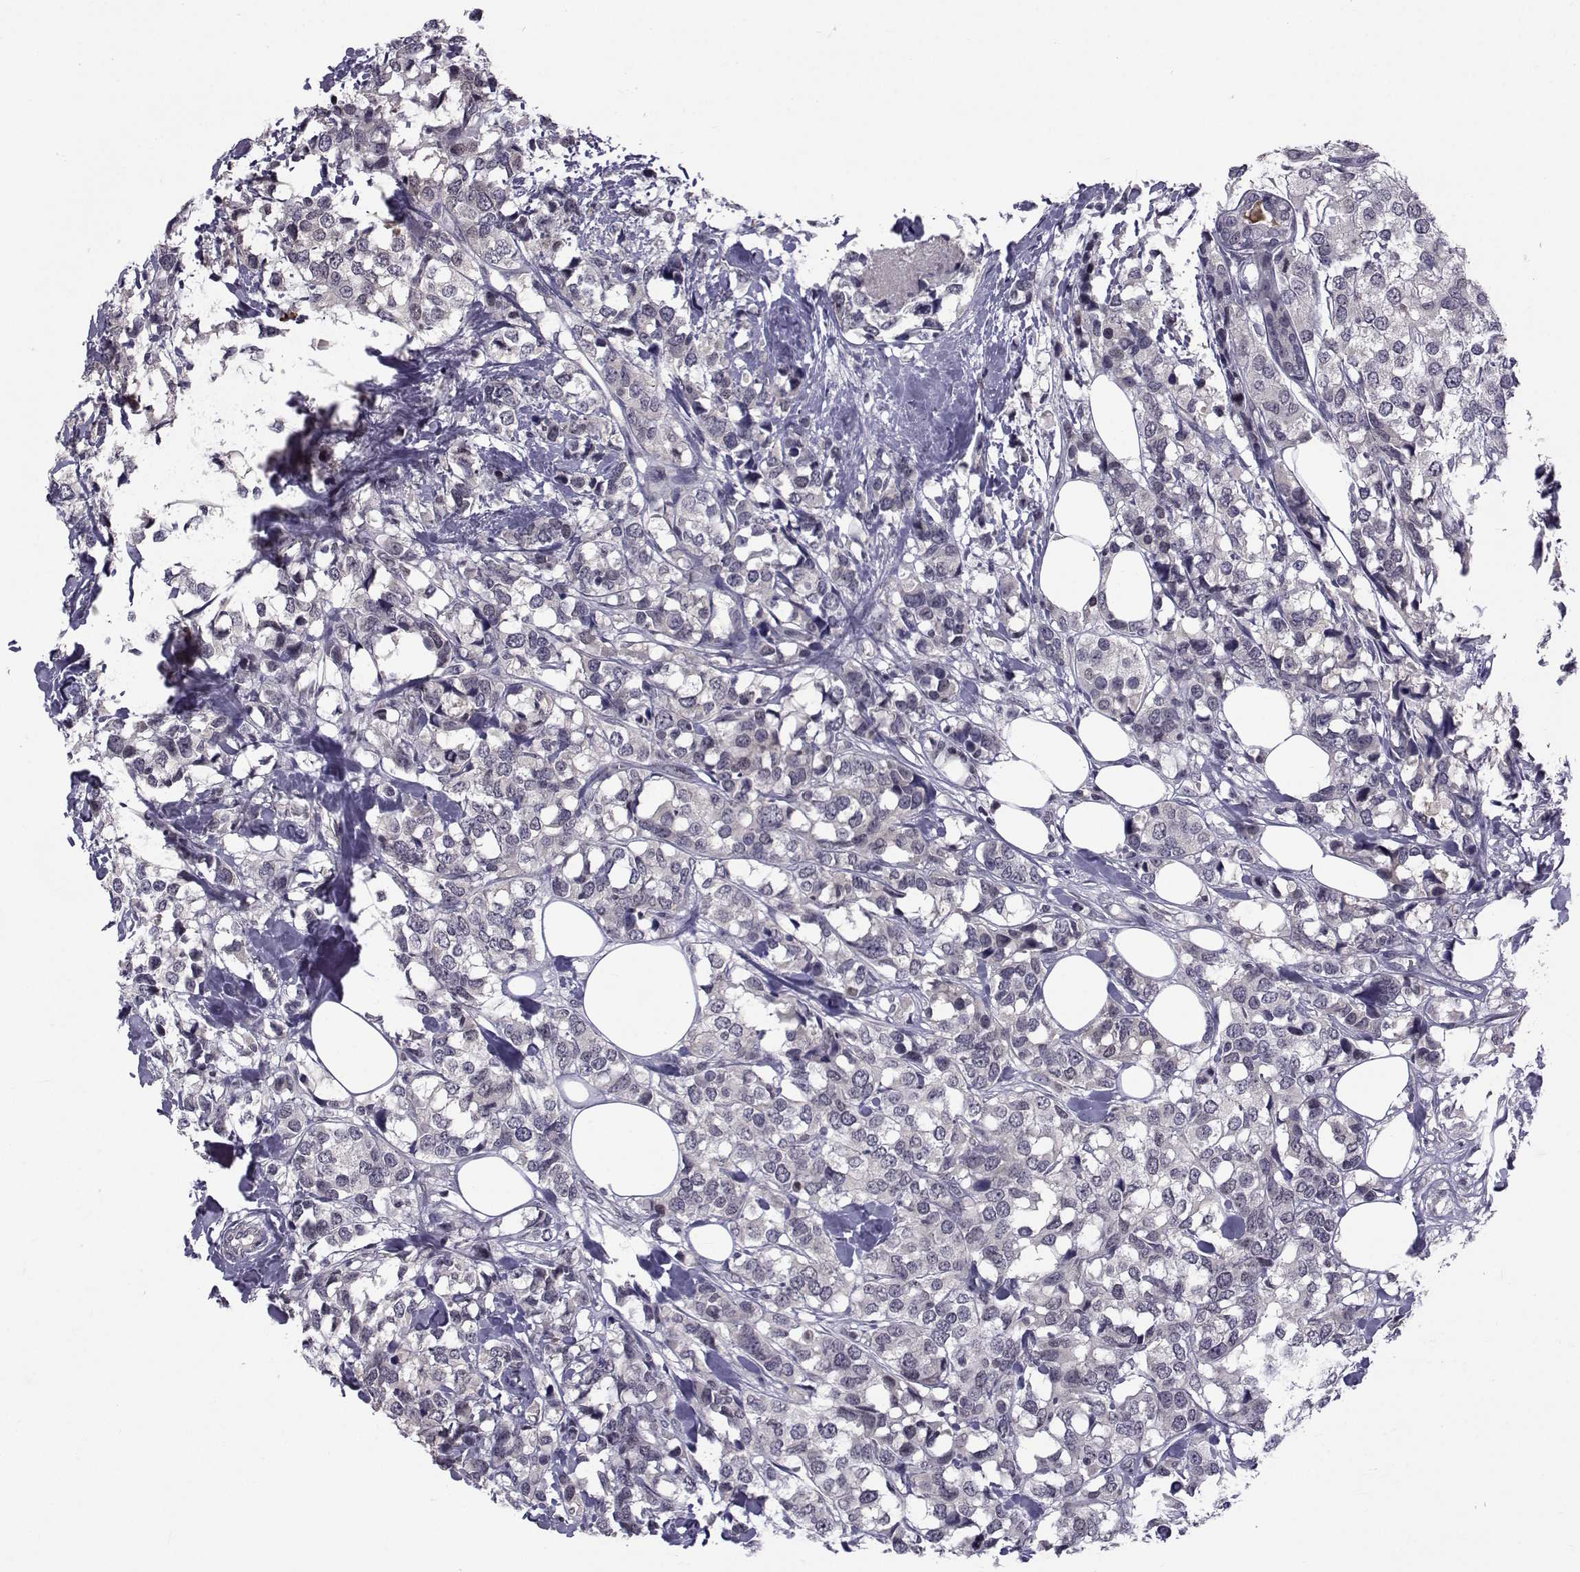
{"staining": {"intensity": "negative", "quantity": "none", "location": "none"}, "tissue": "breast cancer", "cell_type": "Tumor cells", "image_type": "cancer", "snomed": [{"axis": "morphology", "description": "Lobular carcinoma"}, {"axis": "topography", "description": "Breast"}], "caption": "DAB (3,3'-diaminobenzidine) immunohistochemical staining of breast lobular carcinoma demonstrates no significant staining in tumor cells. The staining was performed using DAB to visualize the protein expression in brown, while the nuclei were stained in blue with hematoxylin (Magnification: 20x).", "gene": "TNFRSF11B", "patient": {"sex": "female", "age": 59}}